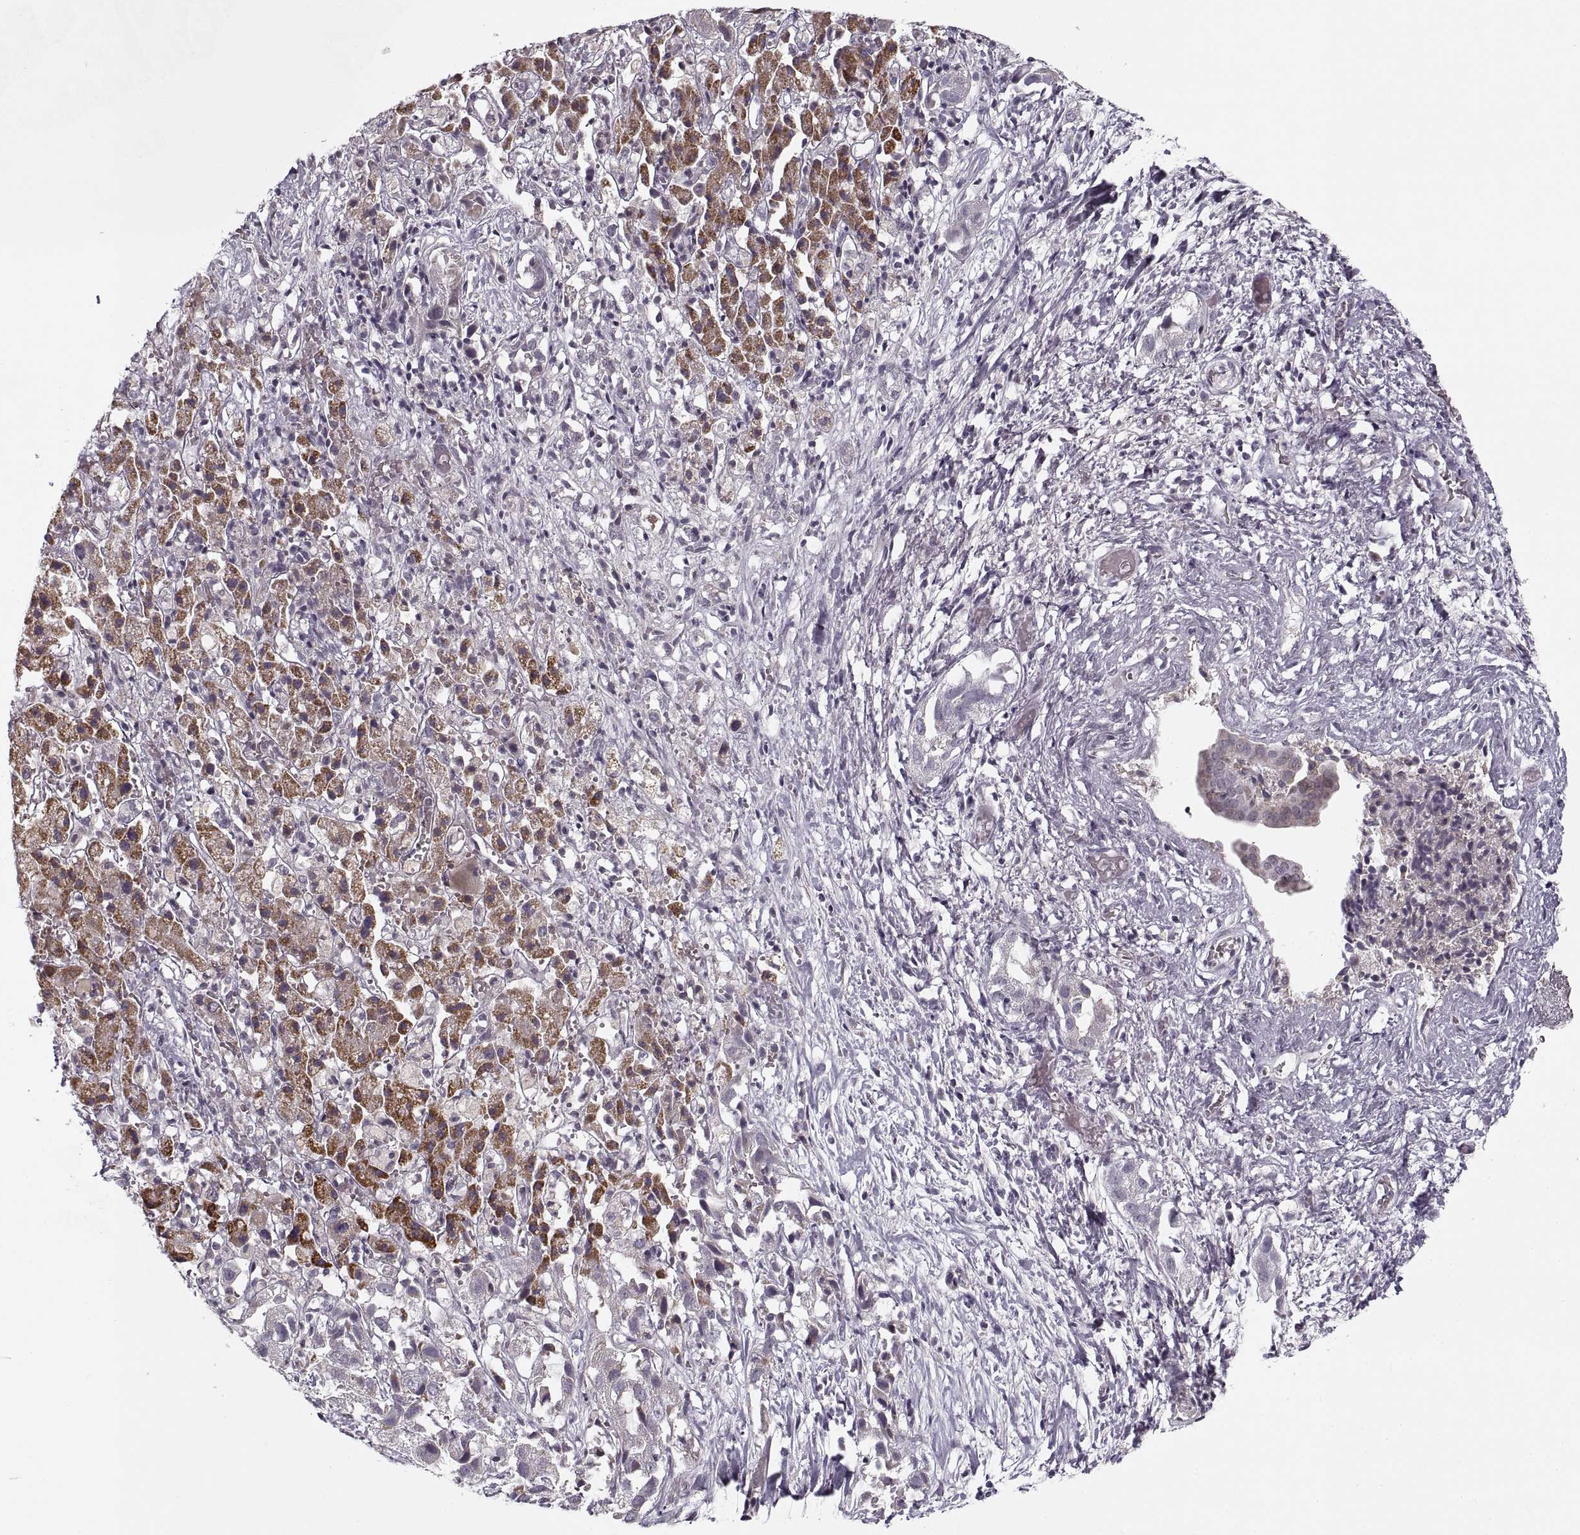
{"staining": {"intensity": "negative", "quantity": "none", "location": "none"}, "tissue": "liver cancer", "cell_type": "Tumor cells", "image_type": "cancer", "snomed": [{"axis": "morphology", "description": "Cholangiocarcinoma"}, {"axis": "topography", "description": "Liver"}], "caption": "This is an immunohistochemistry image of cholangiocarcinoma (liver). There is no staining in tumor cells.", "gene": "ASIC3", "patient": {"sex": "female", "age": 52}}